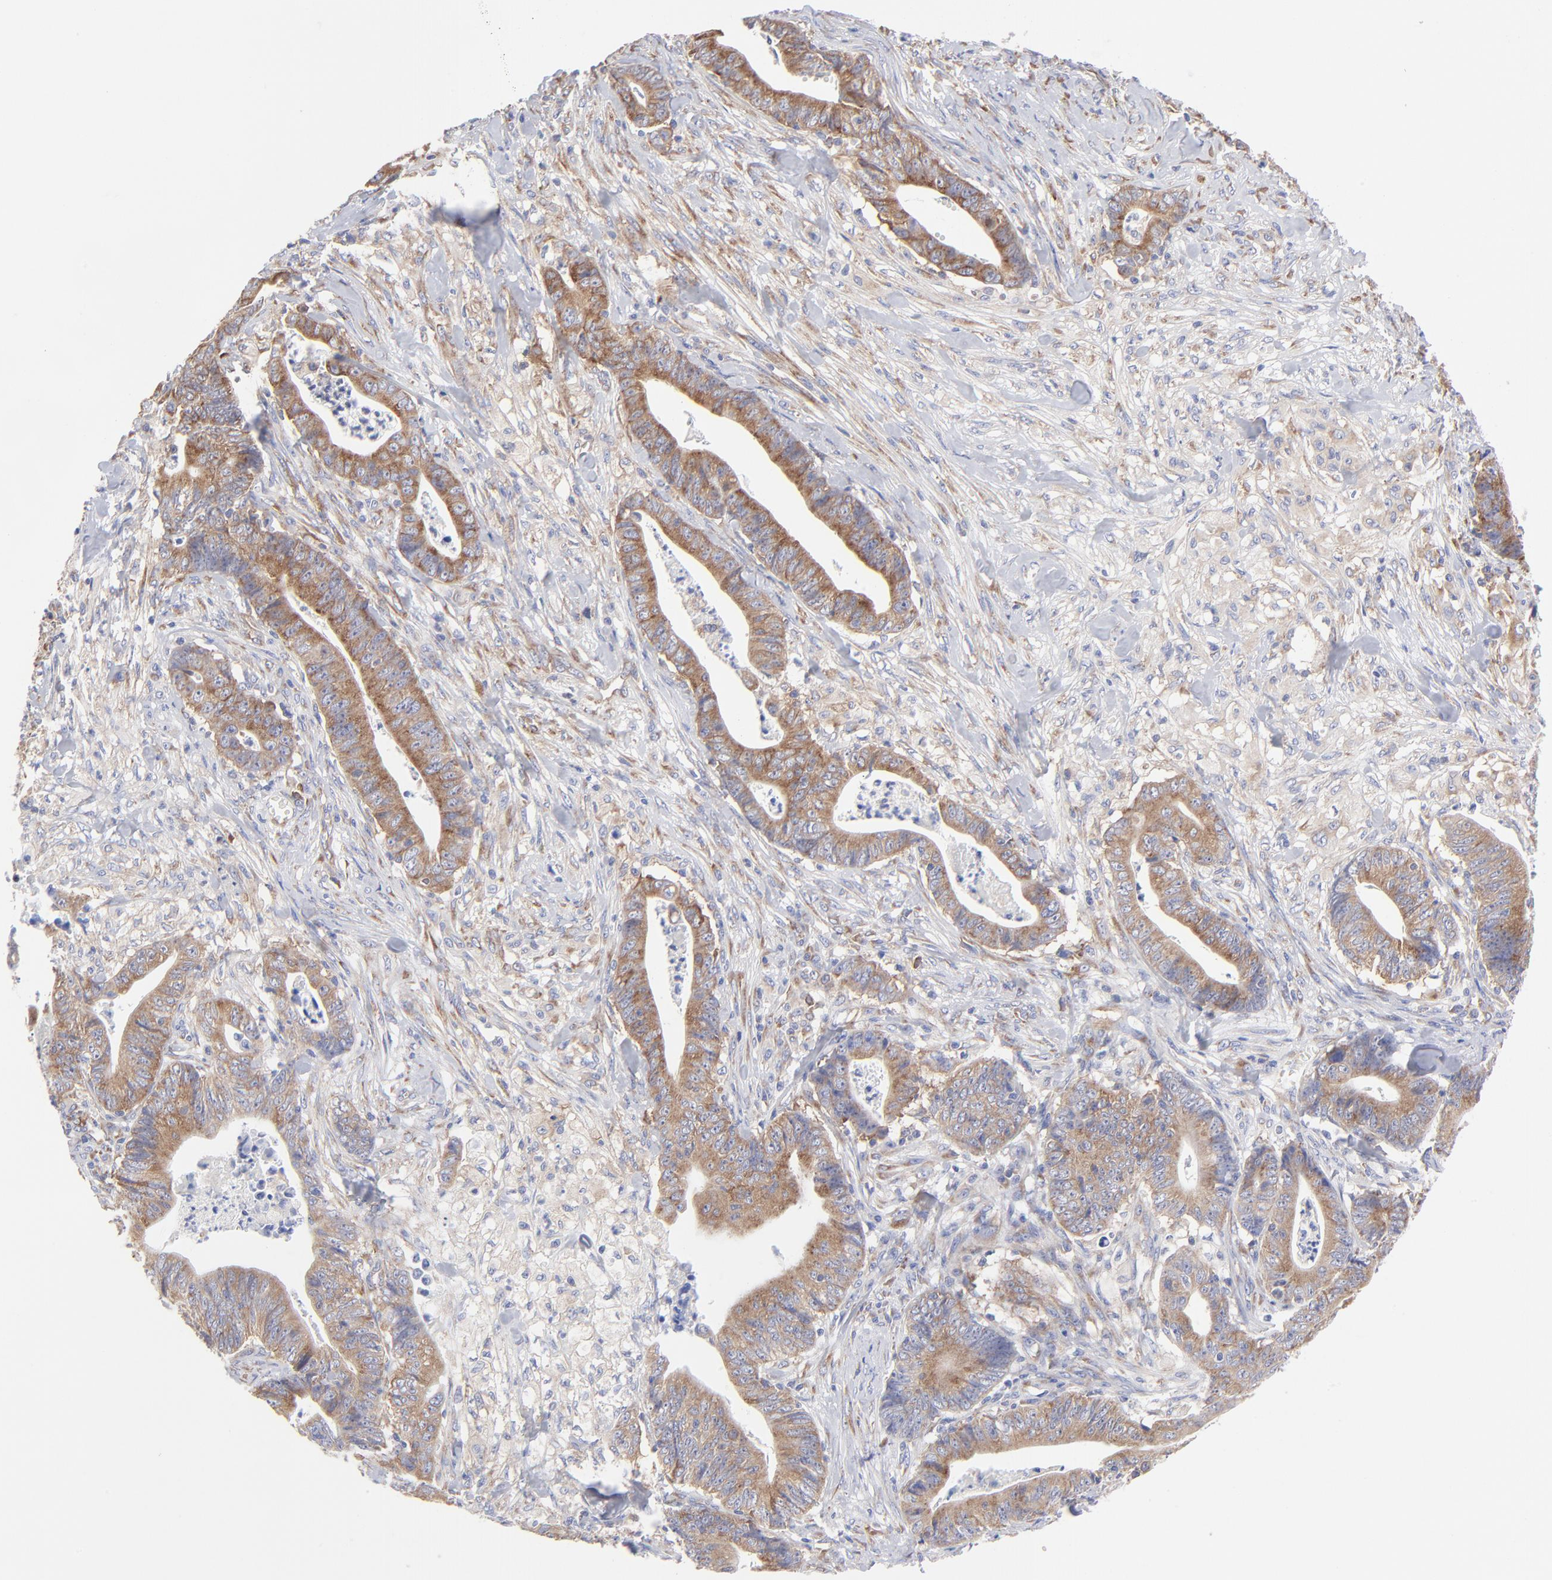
{"staining": {"intensity": "moderate", "quantity": ">75%", "location": "cytoplasmic/membranous"}, "tissue": "stomach cancer", "cell_type": "Tumor cells", "image_type": "cancer", "snomed": [{"axis": "morphology", "description": "Adenocarcinoma, NOS"}, {"axis": "topography", "description": "Stomach, lower"}], "caption": "A brown stain highlights moderate cytoplasmic/membranous positivity of a protein in adenocarcinoma (stomach) tumor cells.", "gene": "EIF2AK2", "patient": {"sex": "female", "age": 86}}